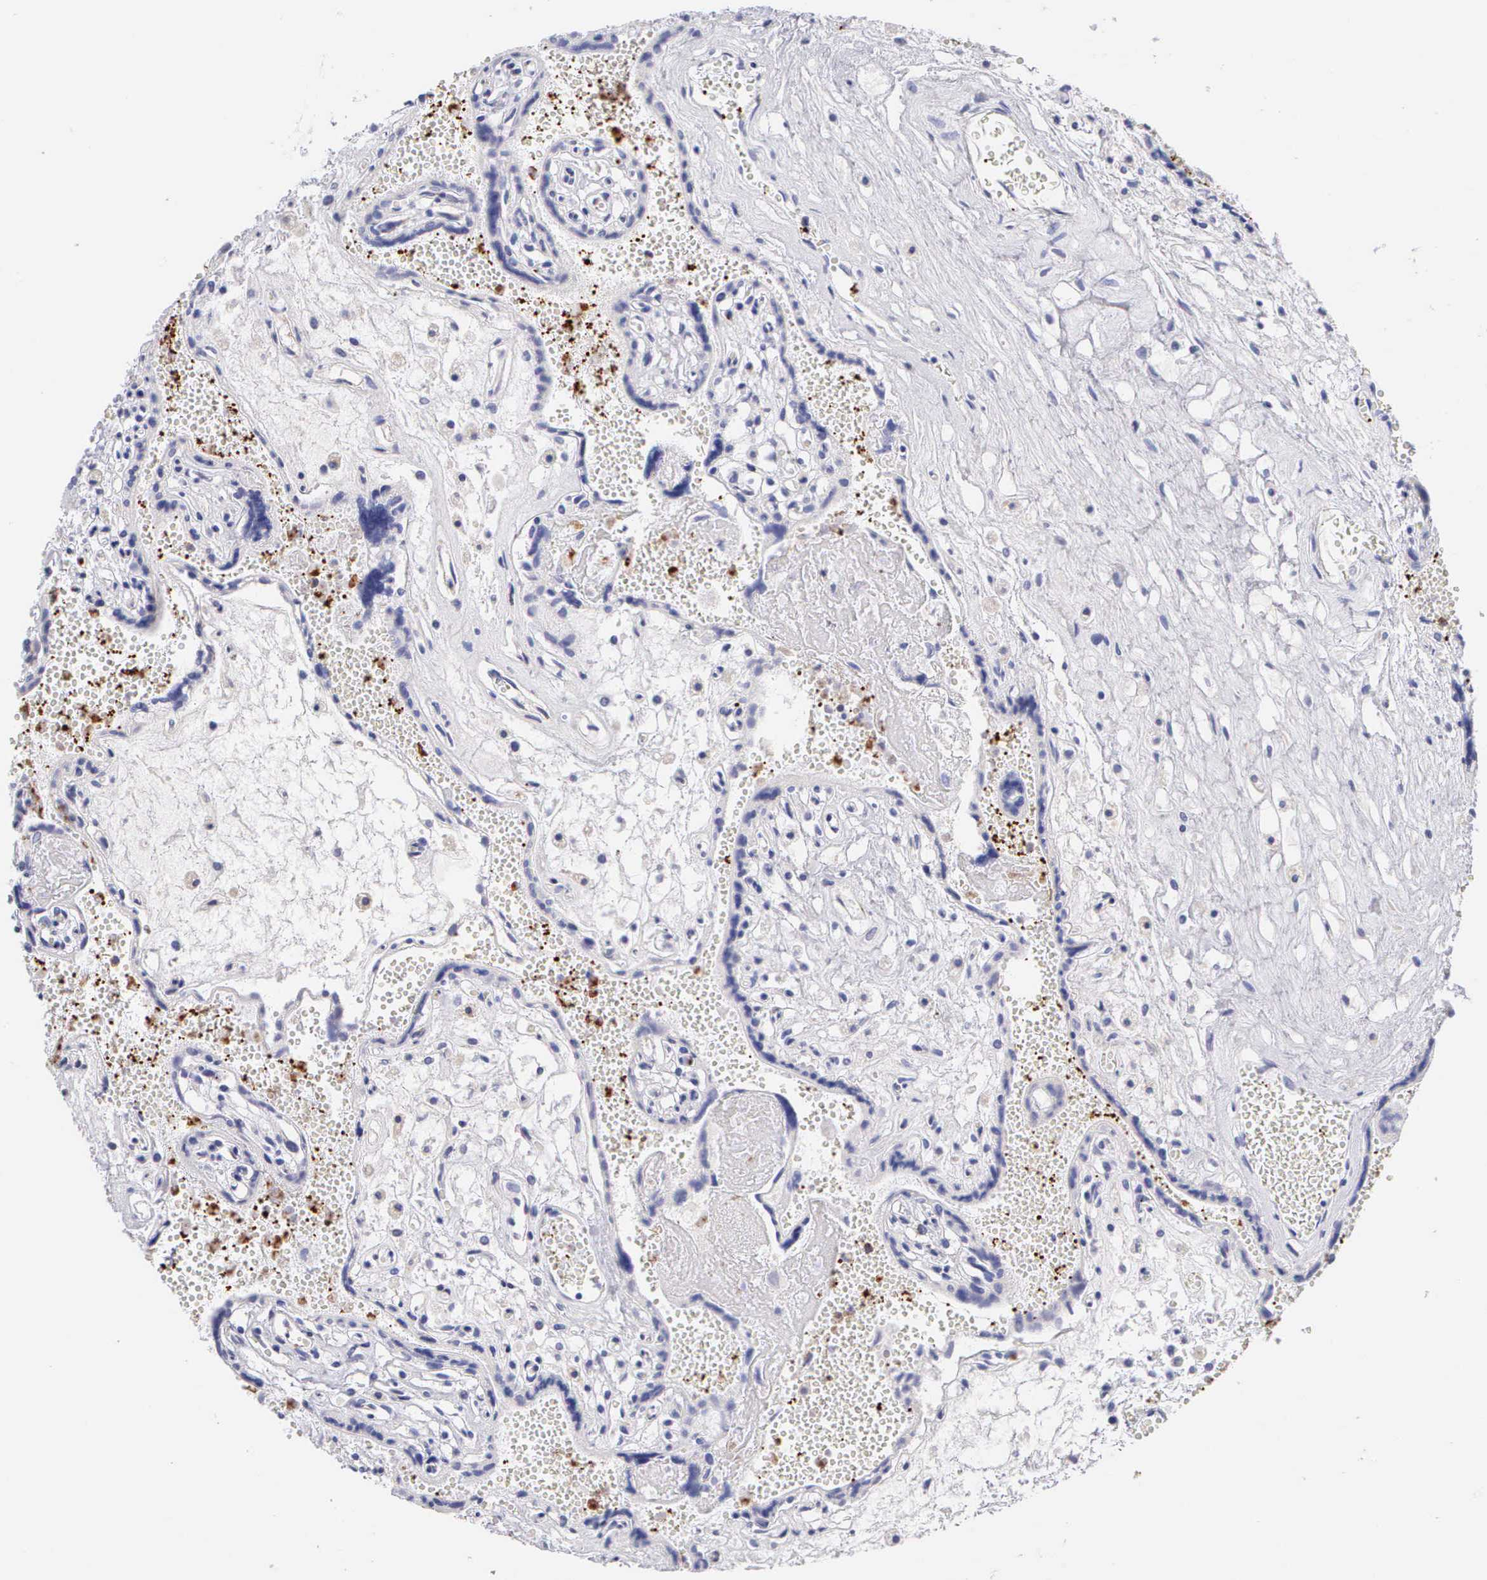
{"staining": {"intensity": "negative", "quantity": "none", "location": "none"}, "tissue": "placenta", "cell_type": "Decidual cells", "image_type": "normal", "snomed": [{"axis": "morphology", "description": "Normal tissue, NOS"}, {"axis": "topography", "description": "Placenta"}], "caption": "This is a image of immunohistochemistry (IHC) staining of unremarkable placenta, which shows no positivity in decidual cells.", "gene": "SRGN", "patient": {"sex": "female", "age": 40}}